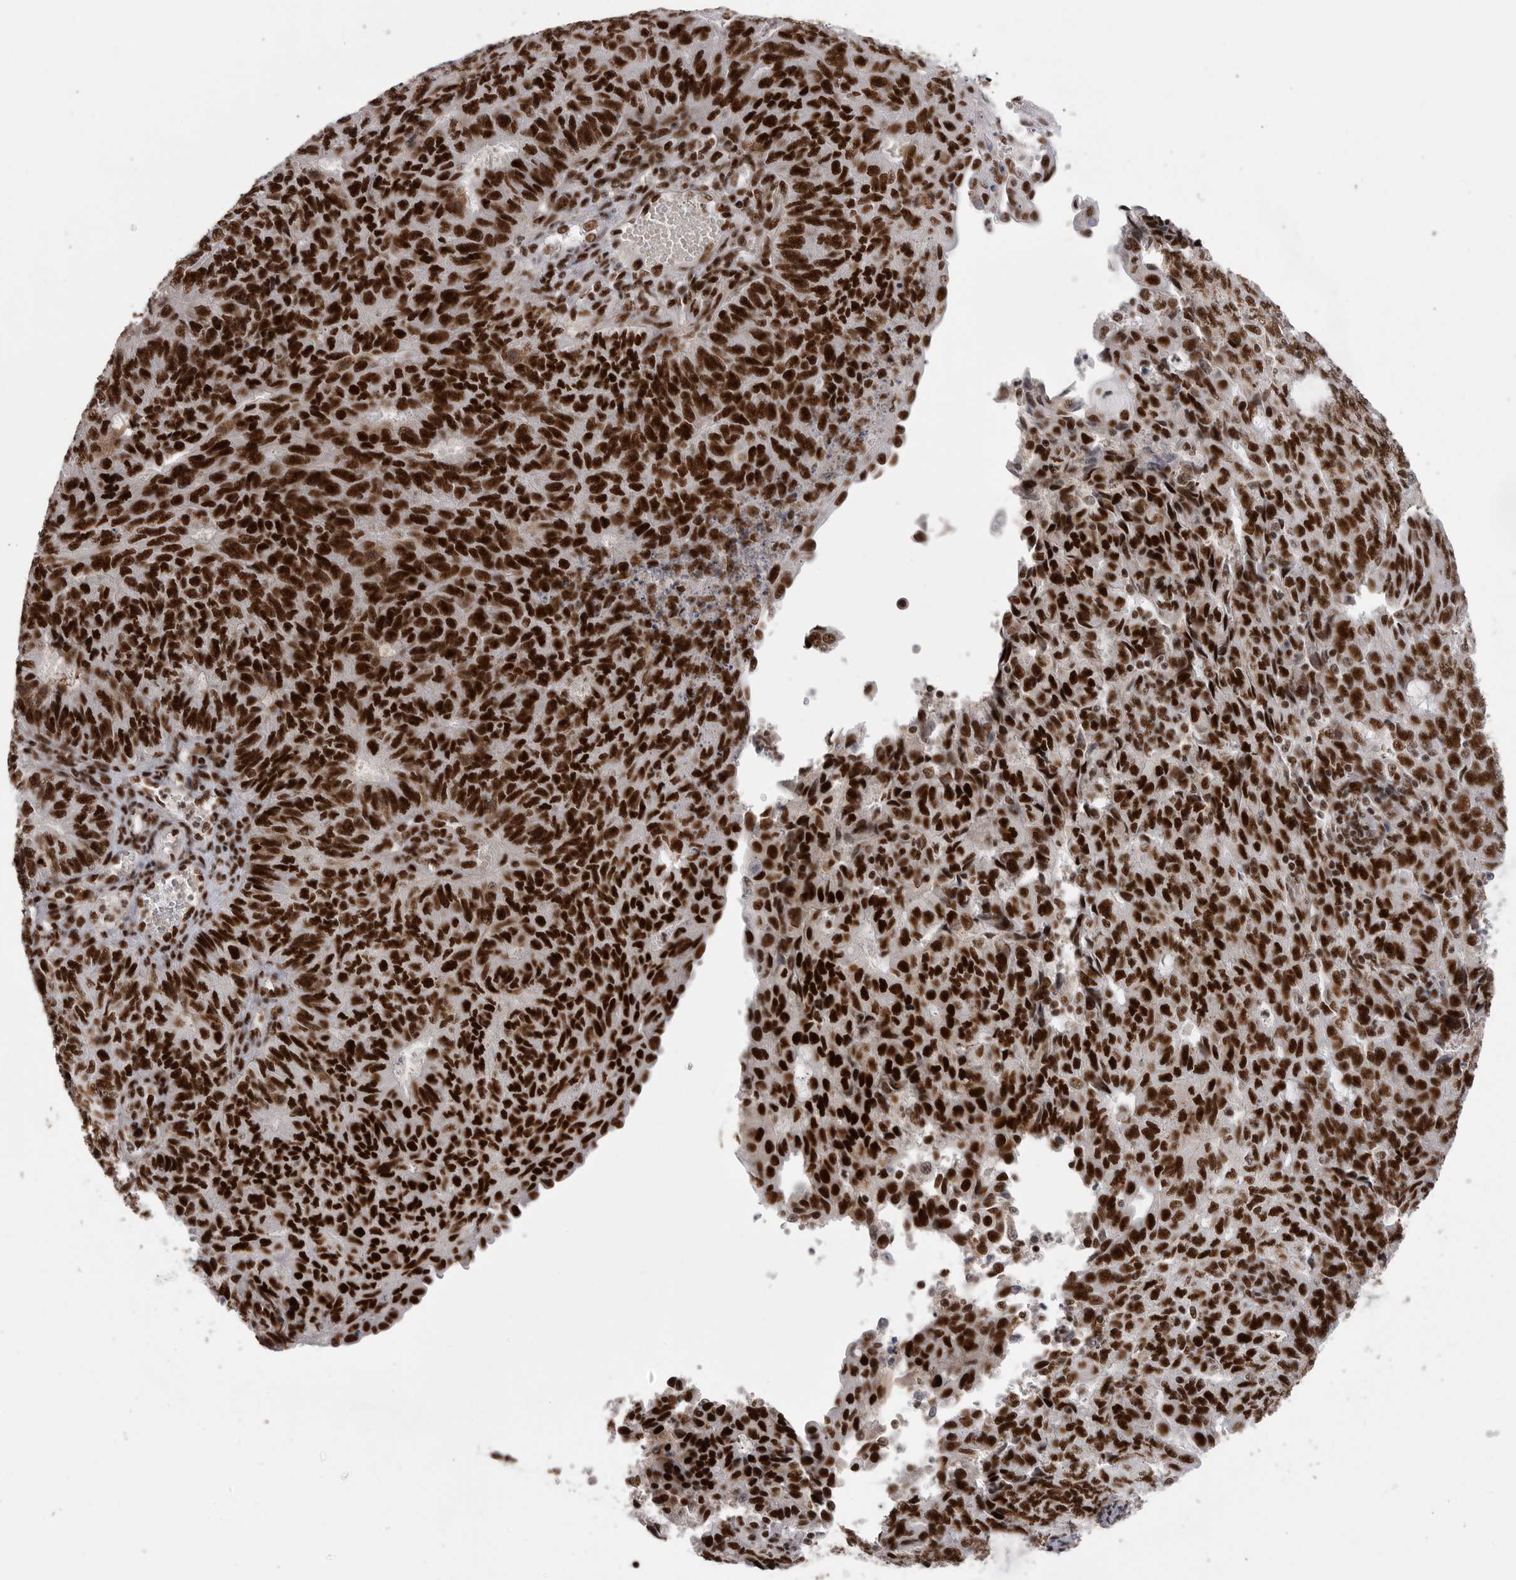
{"staining": {"intensity": "strong", "quantity": ">75%", "location": "nuclear"}, "tissue": "endometrial cancer", "cell_type": "Tumor cells", "image_type": "cancer", "snomed": [{"axis": "morphology", "description": "Adenocarcinoma, NOS"}, {"axis": "topography", "description": "Endometrium"}], "caption": "Brown immunohistochemical staining in endometrial cancer (adenocarcinoma) displays strong nuclear expression in approximately >75% of tumor cells.", "gene": "PPP1R8", "patient": {"sex": "female", "age": 32}}